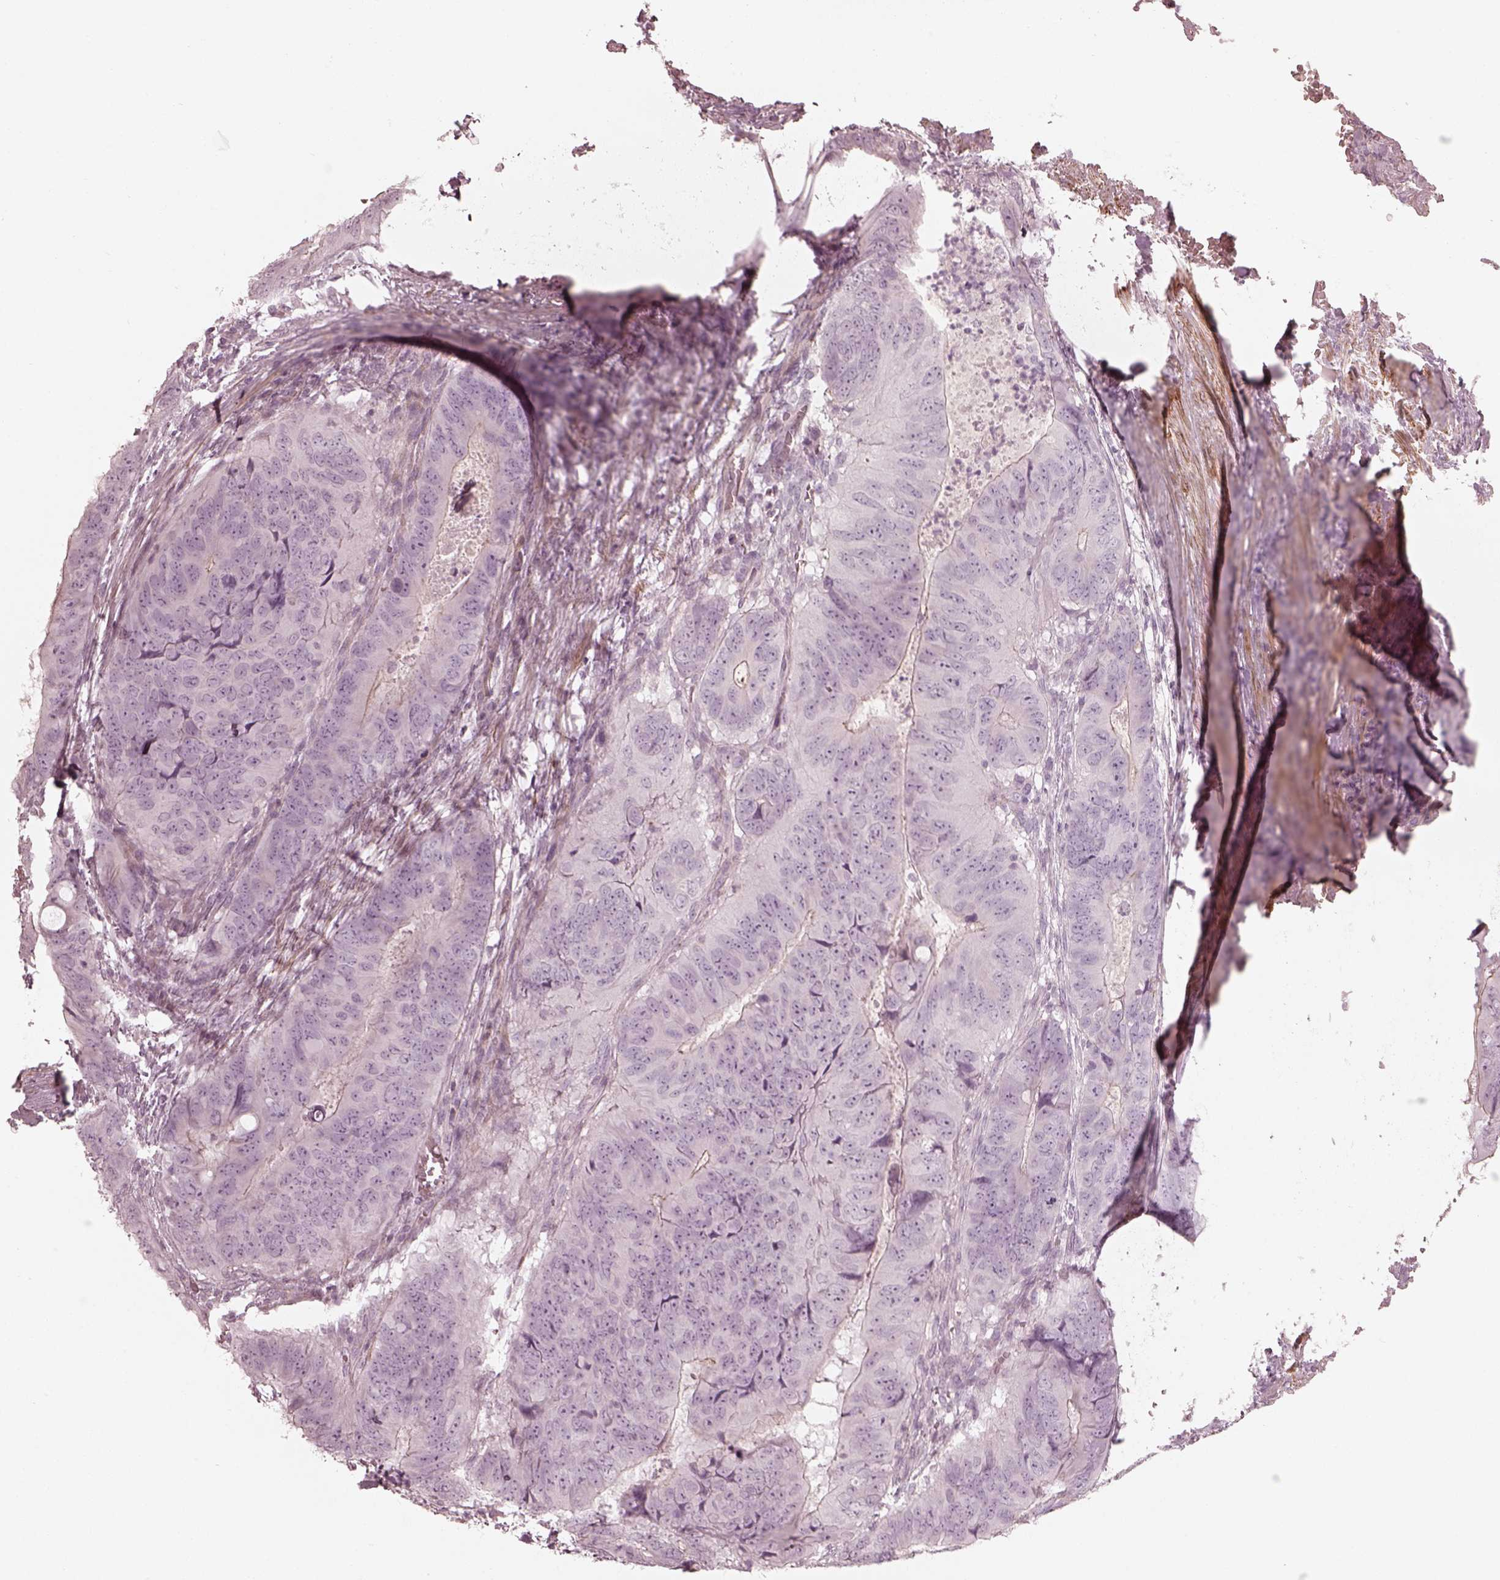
{"staining": {"intensity": "negative", "quantity": "none", "location": "none"}, "tissue": "colorectal cancer", "cell_type": "Tumor cells", "image_type": "cancer", "snomed": [{"axis": "morphology", "description": "Adenocarcinoma, NOS"}, {"axis": "topography", "description": "Colon"}], "caption": "Immunohistochemistry (IHC) image of colorectal cancer (adenocarcinoma) stained for a protein (brown), which demonstrates no staining in tumor cells.", "gene": "PRLHR", "patient": {"sex": "male", "age": 79}}